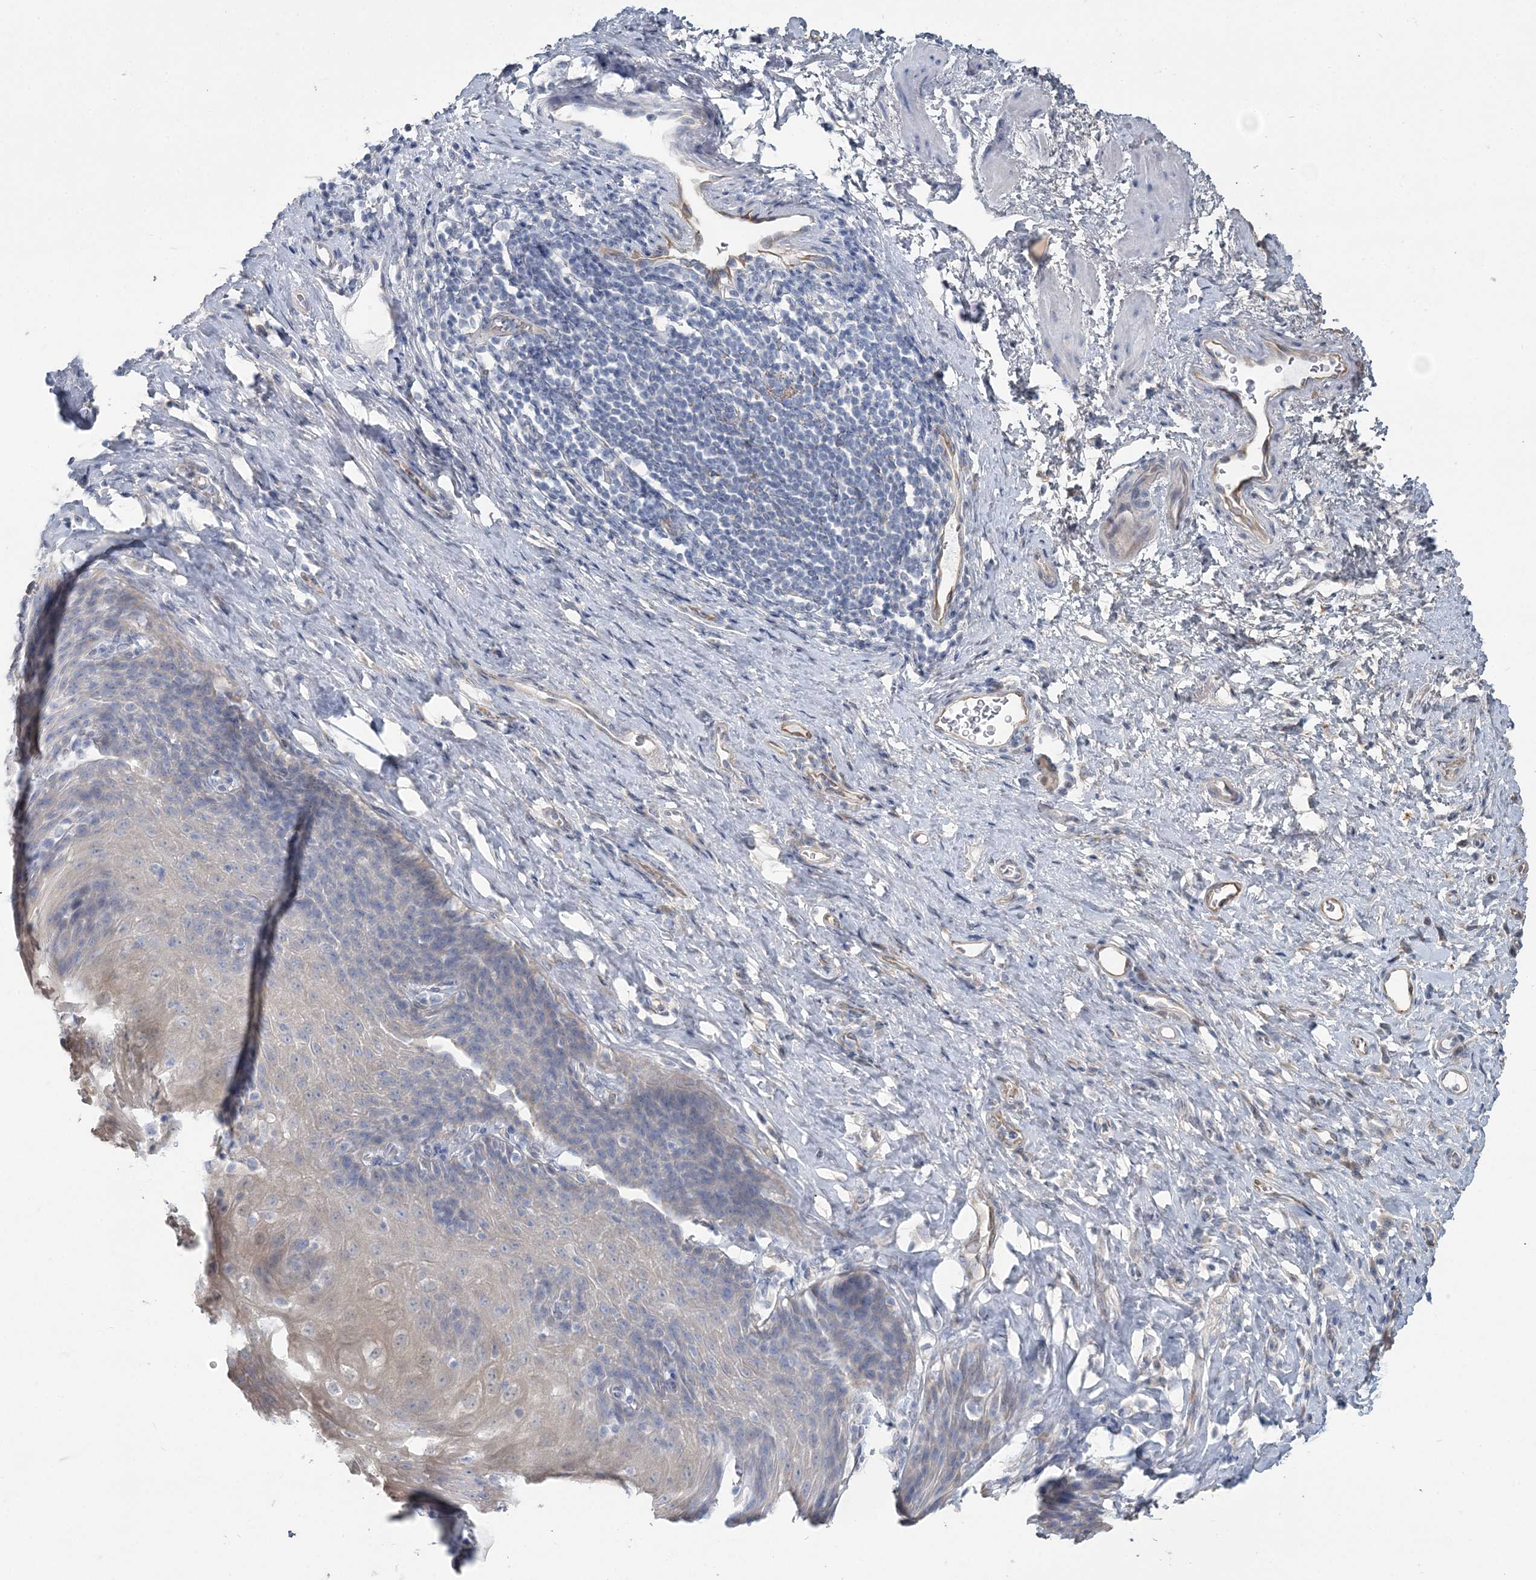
{"staining": {"intensity": "weak", "quantity": "25%-75%", "location": "cytoplasmic/membranous"}, "tissue": "esophagus", "cell_type": "Squamous epithelial cells", "image_type": "normal", "snomed": [{"axis": "morphology", "description": "Normal tissue, NOS"}, {"axis": "topography", "description": "Esophagus"}], "caption": "Esophagus was stained to show a protein in brown. There is low levels of weak cytoplasmic/membranous expression in about 25%-75% of squamous epithelial cells. The protein is shown in brown color, while the nuclei are stained blue.", "gene": "CMBL", "patient": {"sex": "female", "age": 61}}